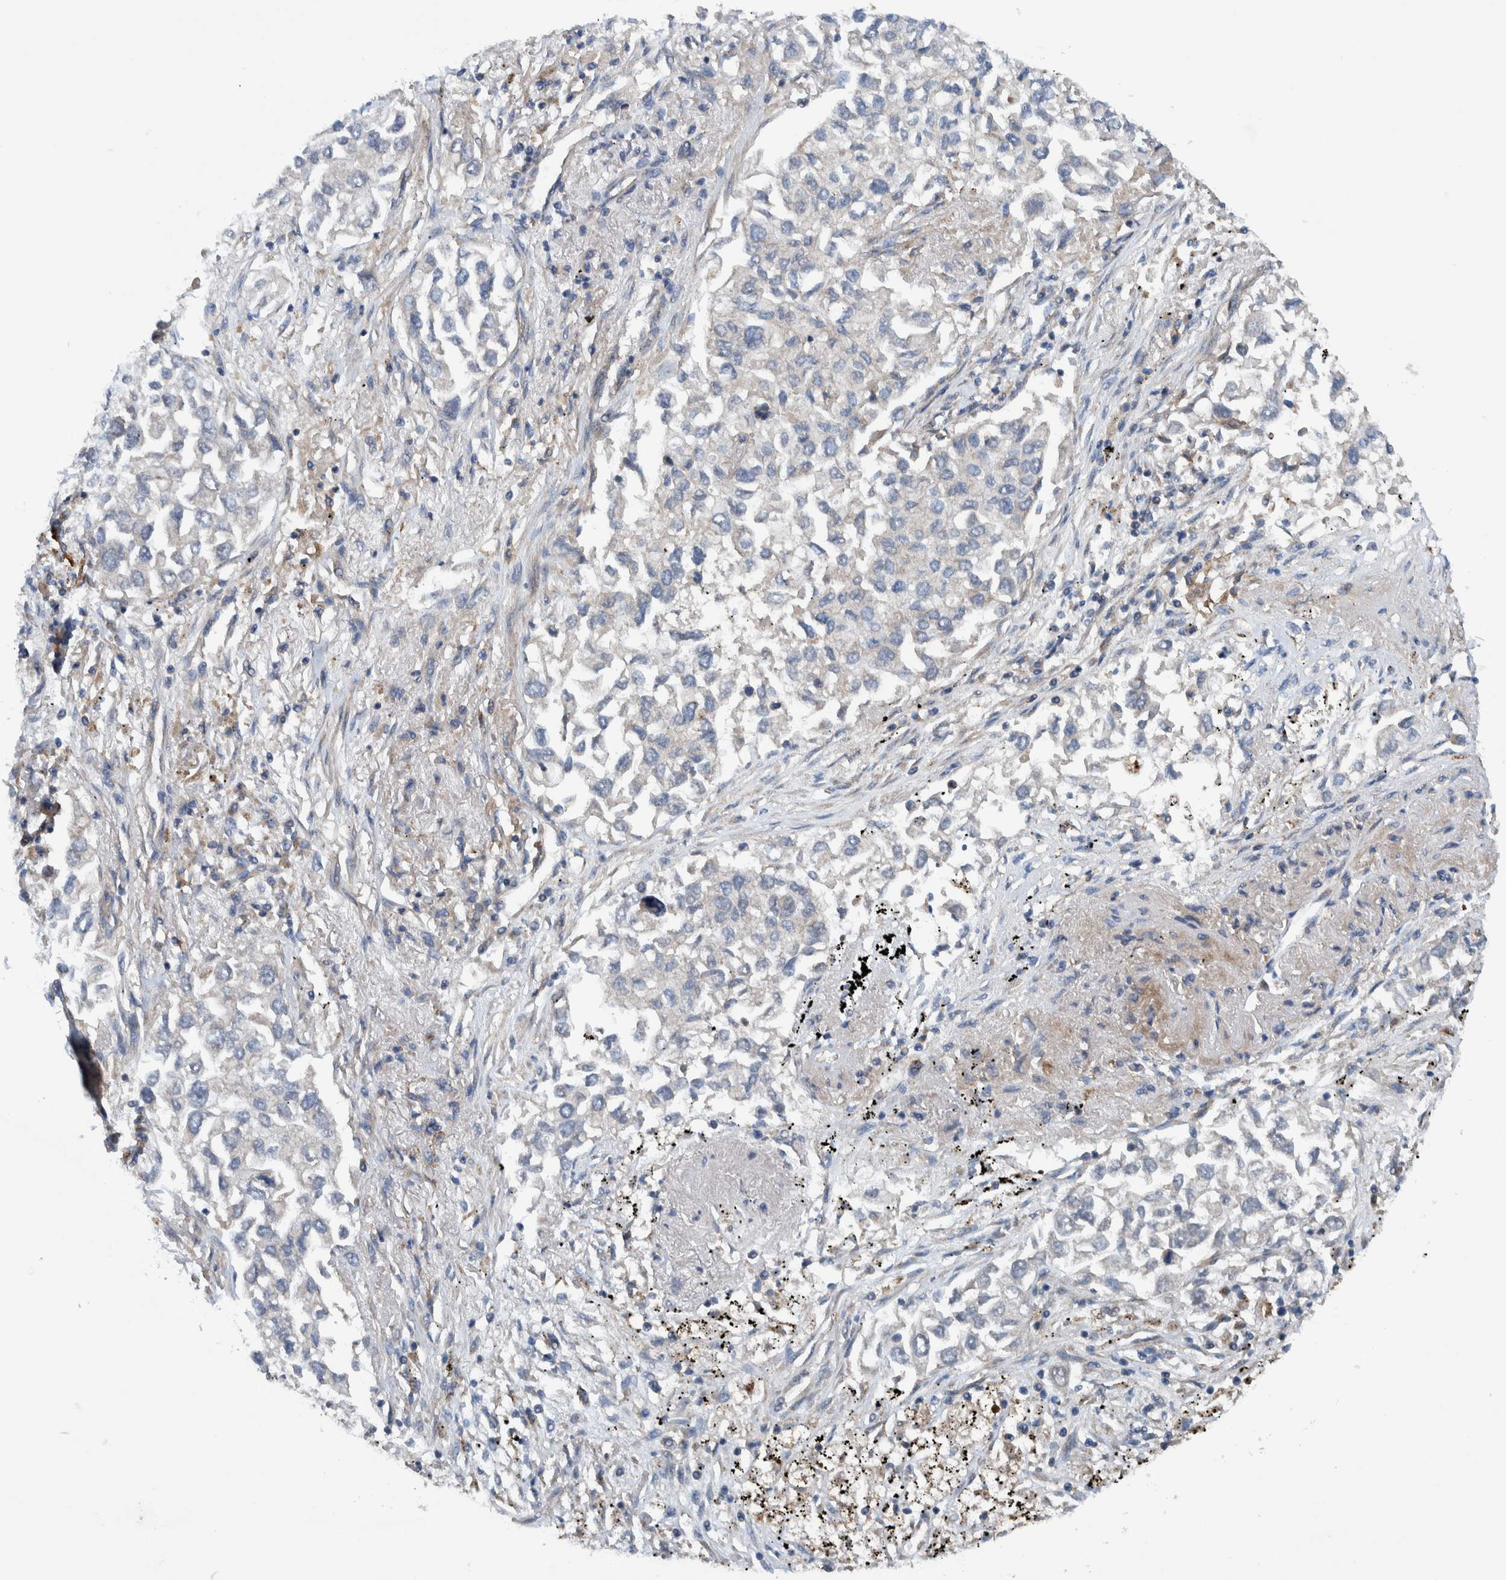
{"staining": {"intensity": "negative", "quantity": "none", "location": "none"}, "tissue": "lung cancer", "cell_type": "Tumor cells", "image_type": "cancer", "snomed": [{"axis": "morphology", "description": "Inflammation, NOS"}, {"axis": "morphology", "description": "Adenocarcinoma, NOS"}, {"axis": "topography", "description": "Lung"}], "caption": "Micrograph shows no significant protein staining in tumor cells of adenocarcinoma (lung).", "gene": "ITIH3", "patient": {"sex": "male", "age": 63}}